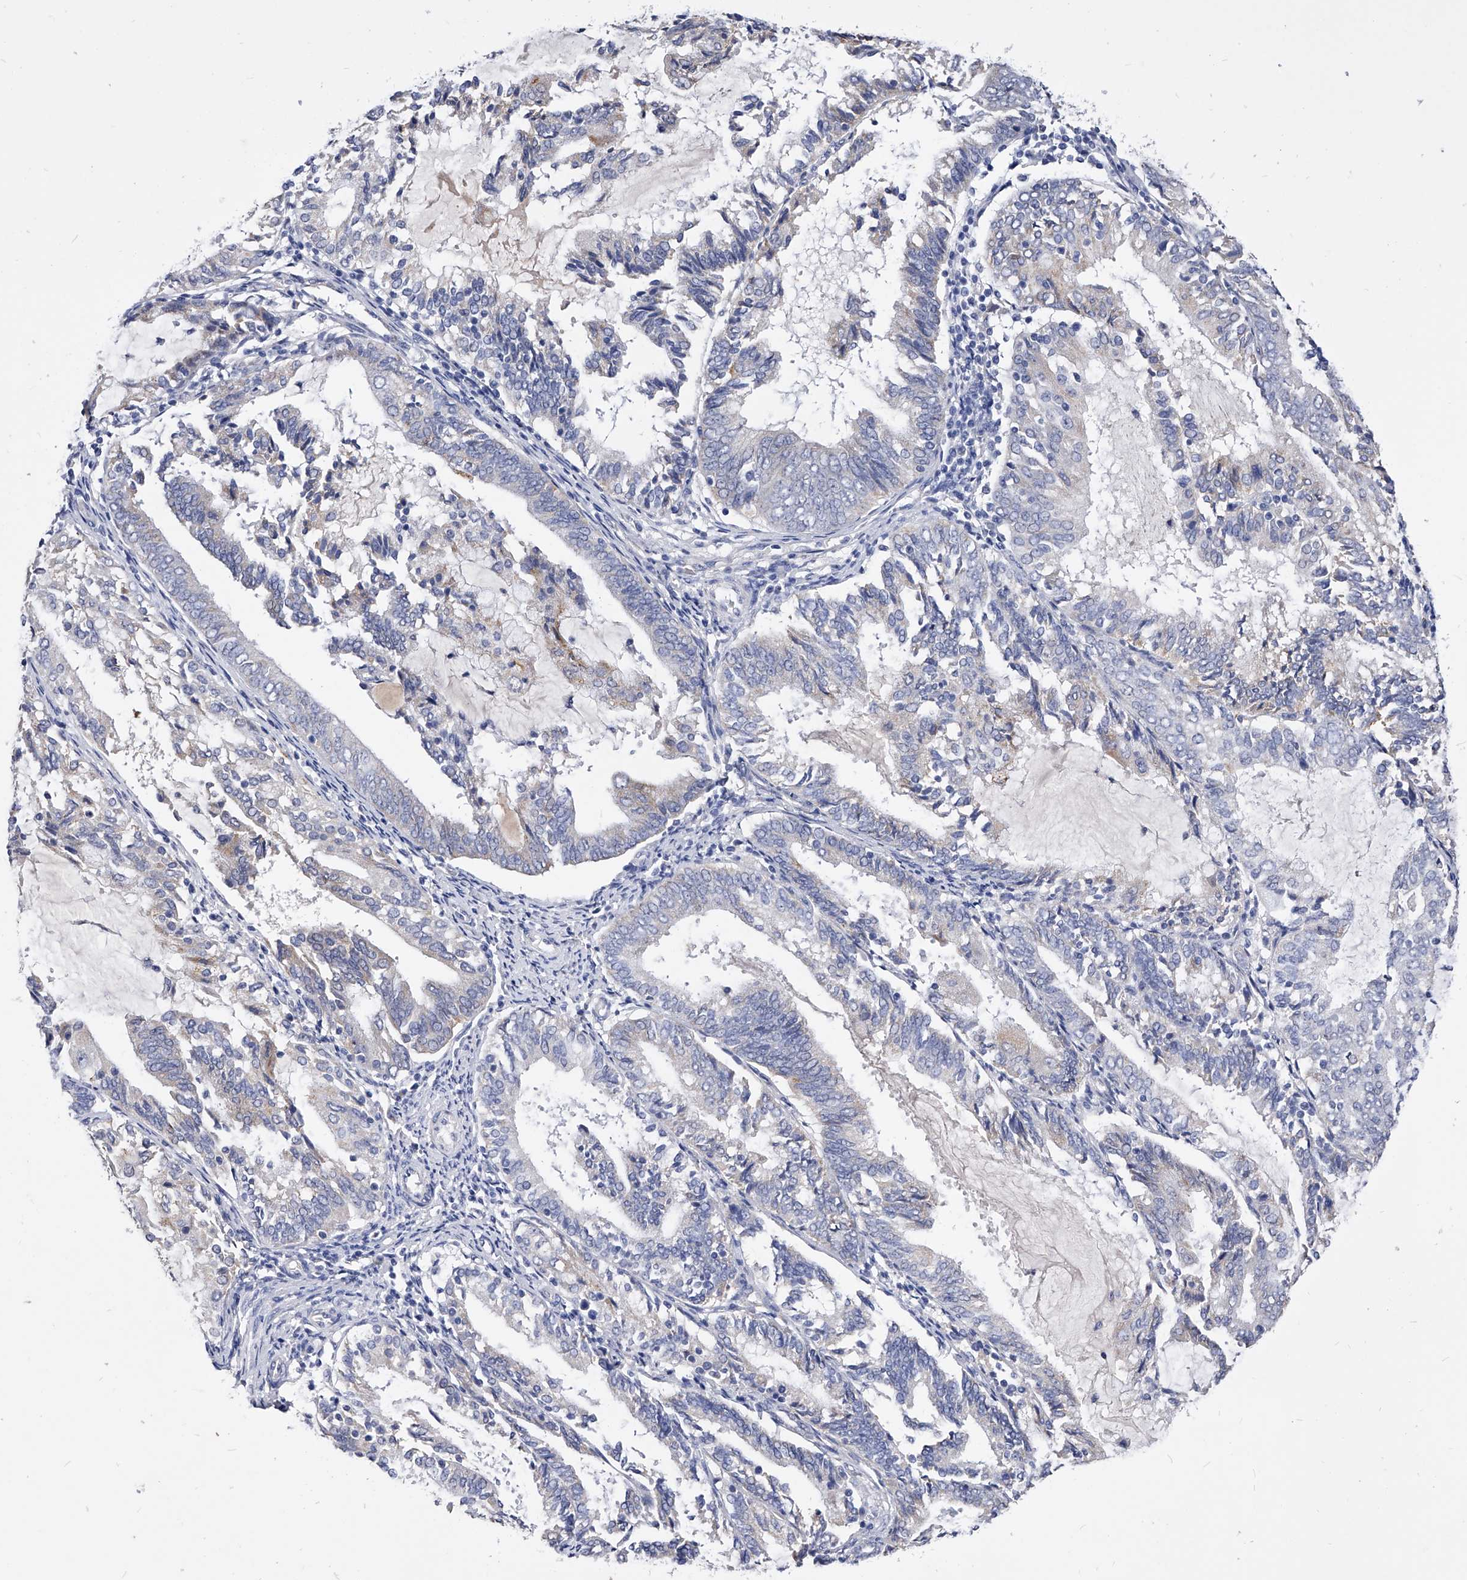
{"staining": {"intensity": "weak", "quantity": "<25%", "location": "cytoplasmic/membranous"}, "tissue": "endometrial cancer", "cell_type": "Tumor cells", "image_type": "cancer", "snomed": [{"axis": "morphology", "description": "Adenocarcinoma, NOS"}, {"axis": "topography", "description": "Endometrium"}], "caption": "IHC micrograph of neoplastic tissue: human adenocarcinoma (endometrial) stained with DAB shows no significant protein expression in tumor cells.", "gene": "ZNF529", "patient": {"sex": "female", "age": 81}}